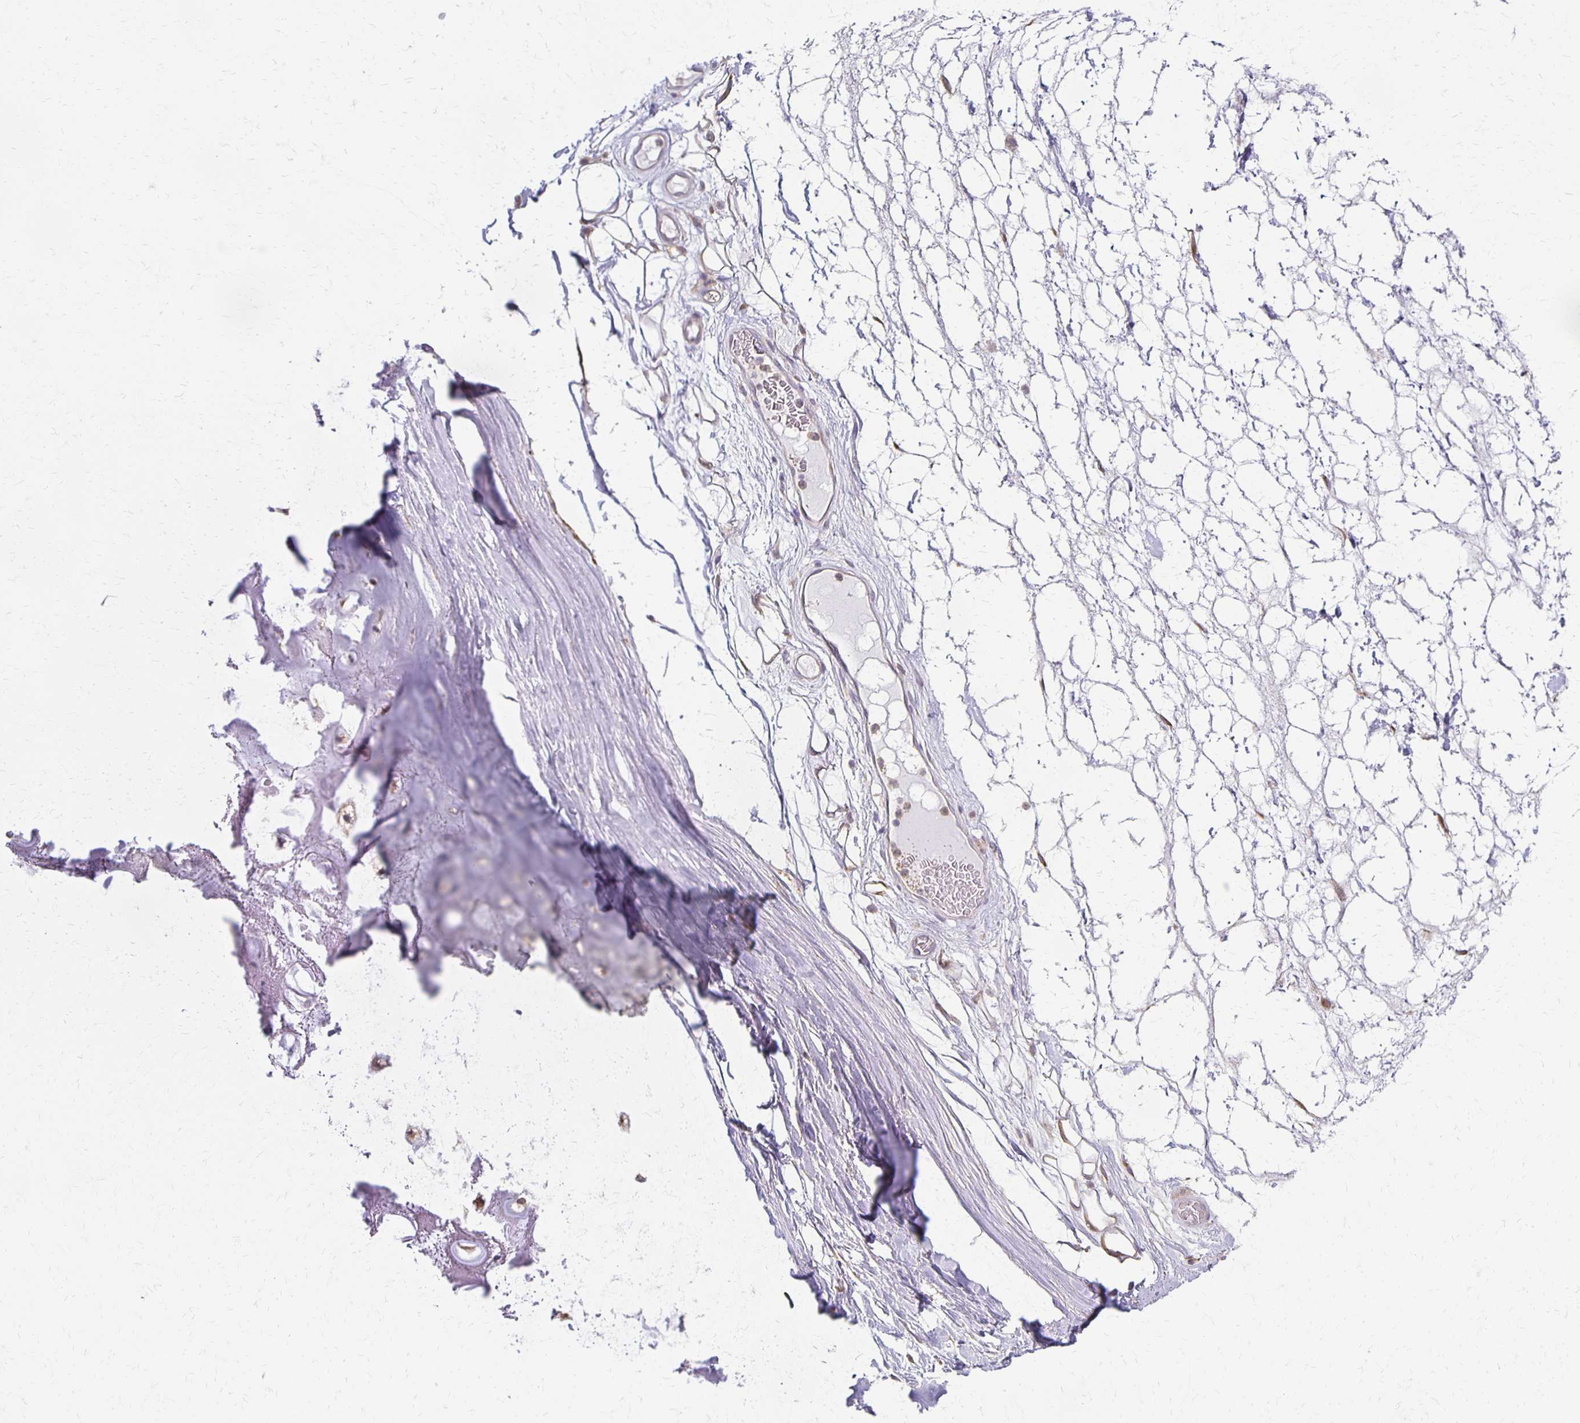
{"staining": {"intensity": "negative", "quantity": "none", "location": "none"}, "tissue": "adipose tissue", "cell_type": "Adipocytes", "image_type": "normal", "snomed": [{"axis": "morphology", "description": "Normal tissue, NOS"}, {"axis": "topography", "description": "Lymph node"}, {"axis": "topography", "description": "Cartilage tissue"}, {"axis": "topography", "description": "Nasopharynx"}], "caption": "This is an IHC image of normal adipose tissue. There is no expression in adipocytes.", "gene": "GPX4", "patient": {"sex": "male", "age": 63}}